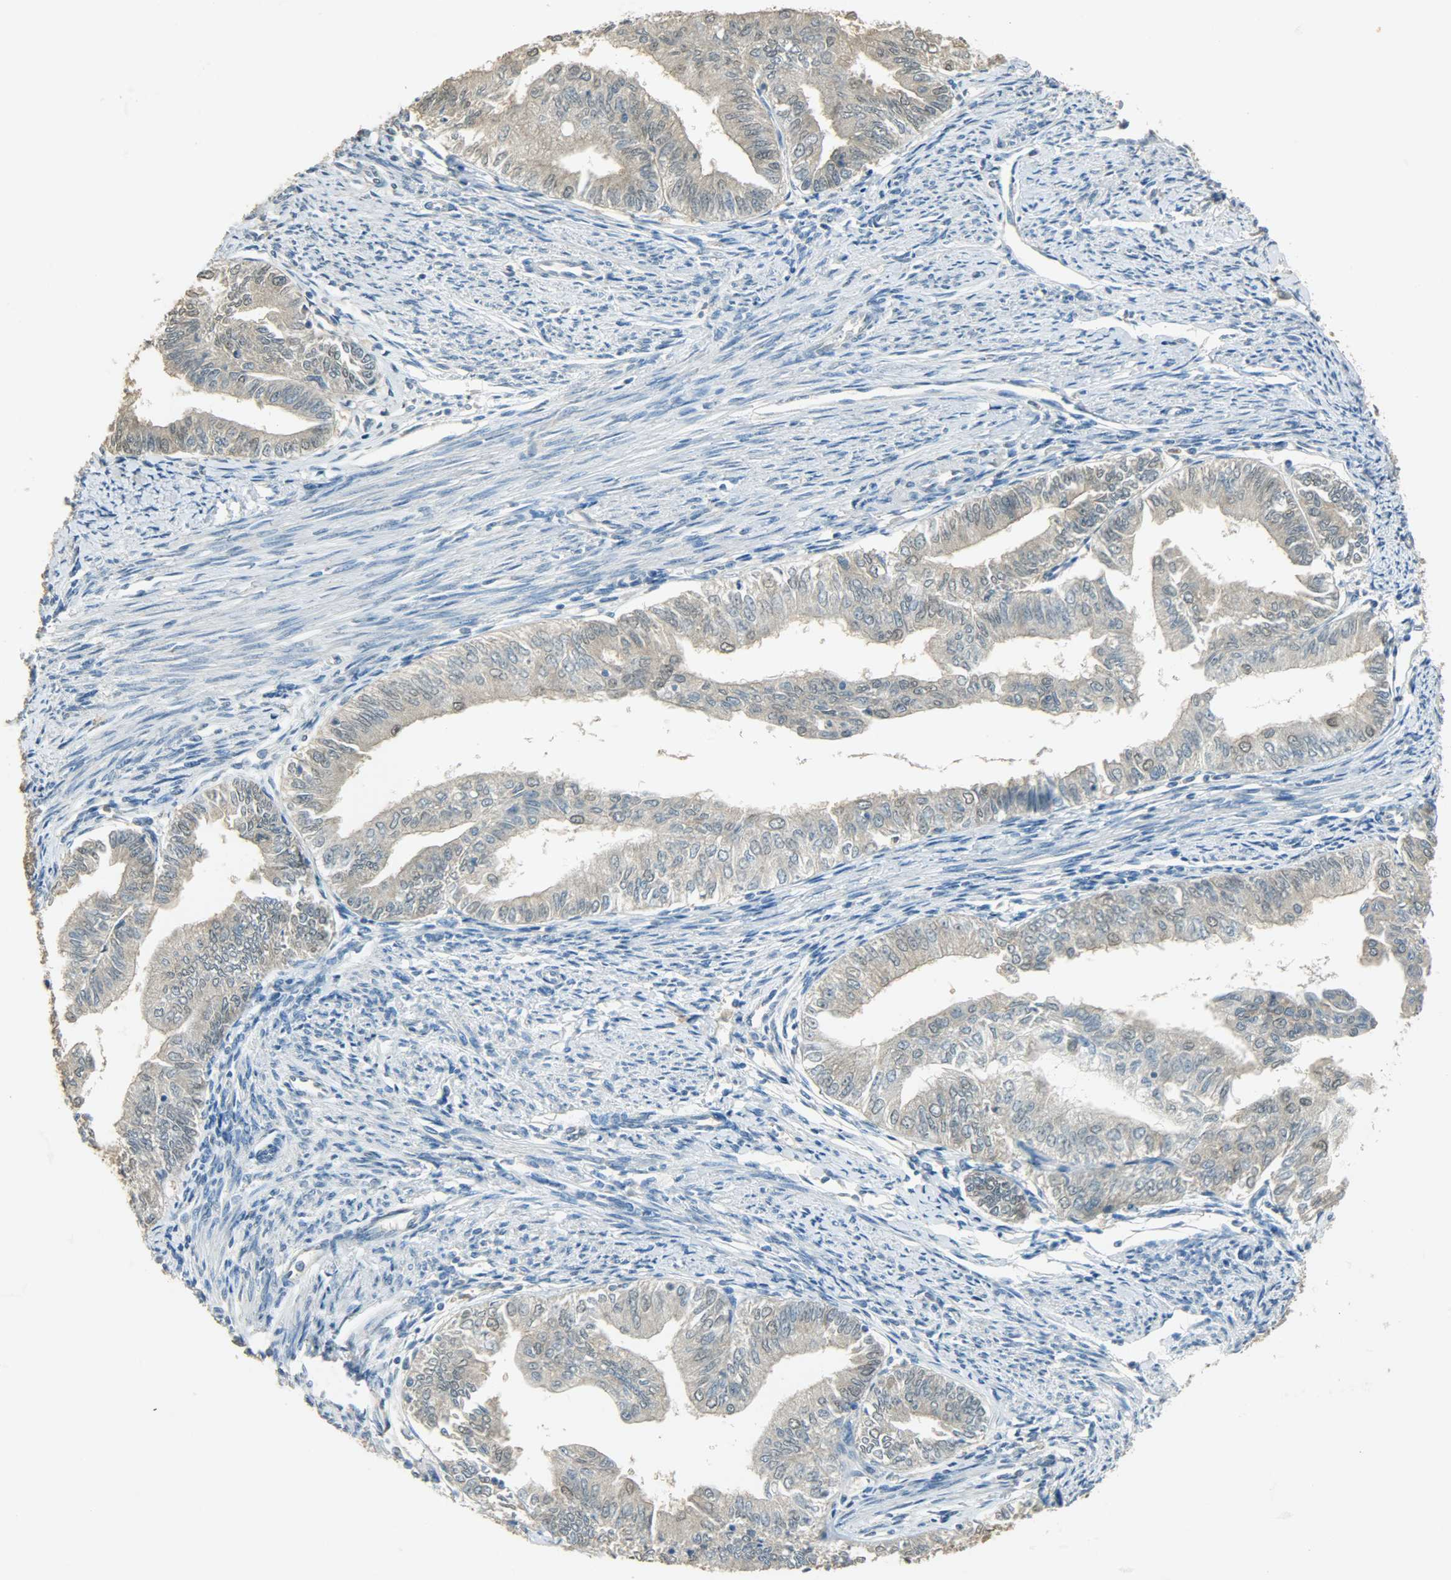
{"staining": {"intensity": "weak", "quantity": "25%-75%", "location": "cytoplasmic/membranous,nuclear"}, "tissue": "endometrial cancer", "cell_type": "Tumor cells", "image_type": "cancer", "snomed": [{"axis": "morphology", "description": "Adenocarcinoma, NOS"}, {"axis": "topography", "description": "Endometrium"}], "caption": "About 25%-75% of tumor cells in endometrial cancer exhibit weak cytoplasmic/membranous and nuclear protein staining as visualized by brown immunohistochemical staining.", "gene": "PRMT5", "patient": {"sex": "female", "age": 66}}